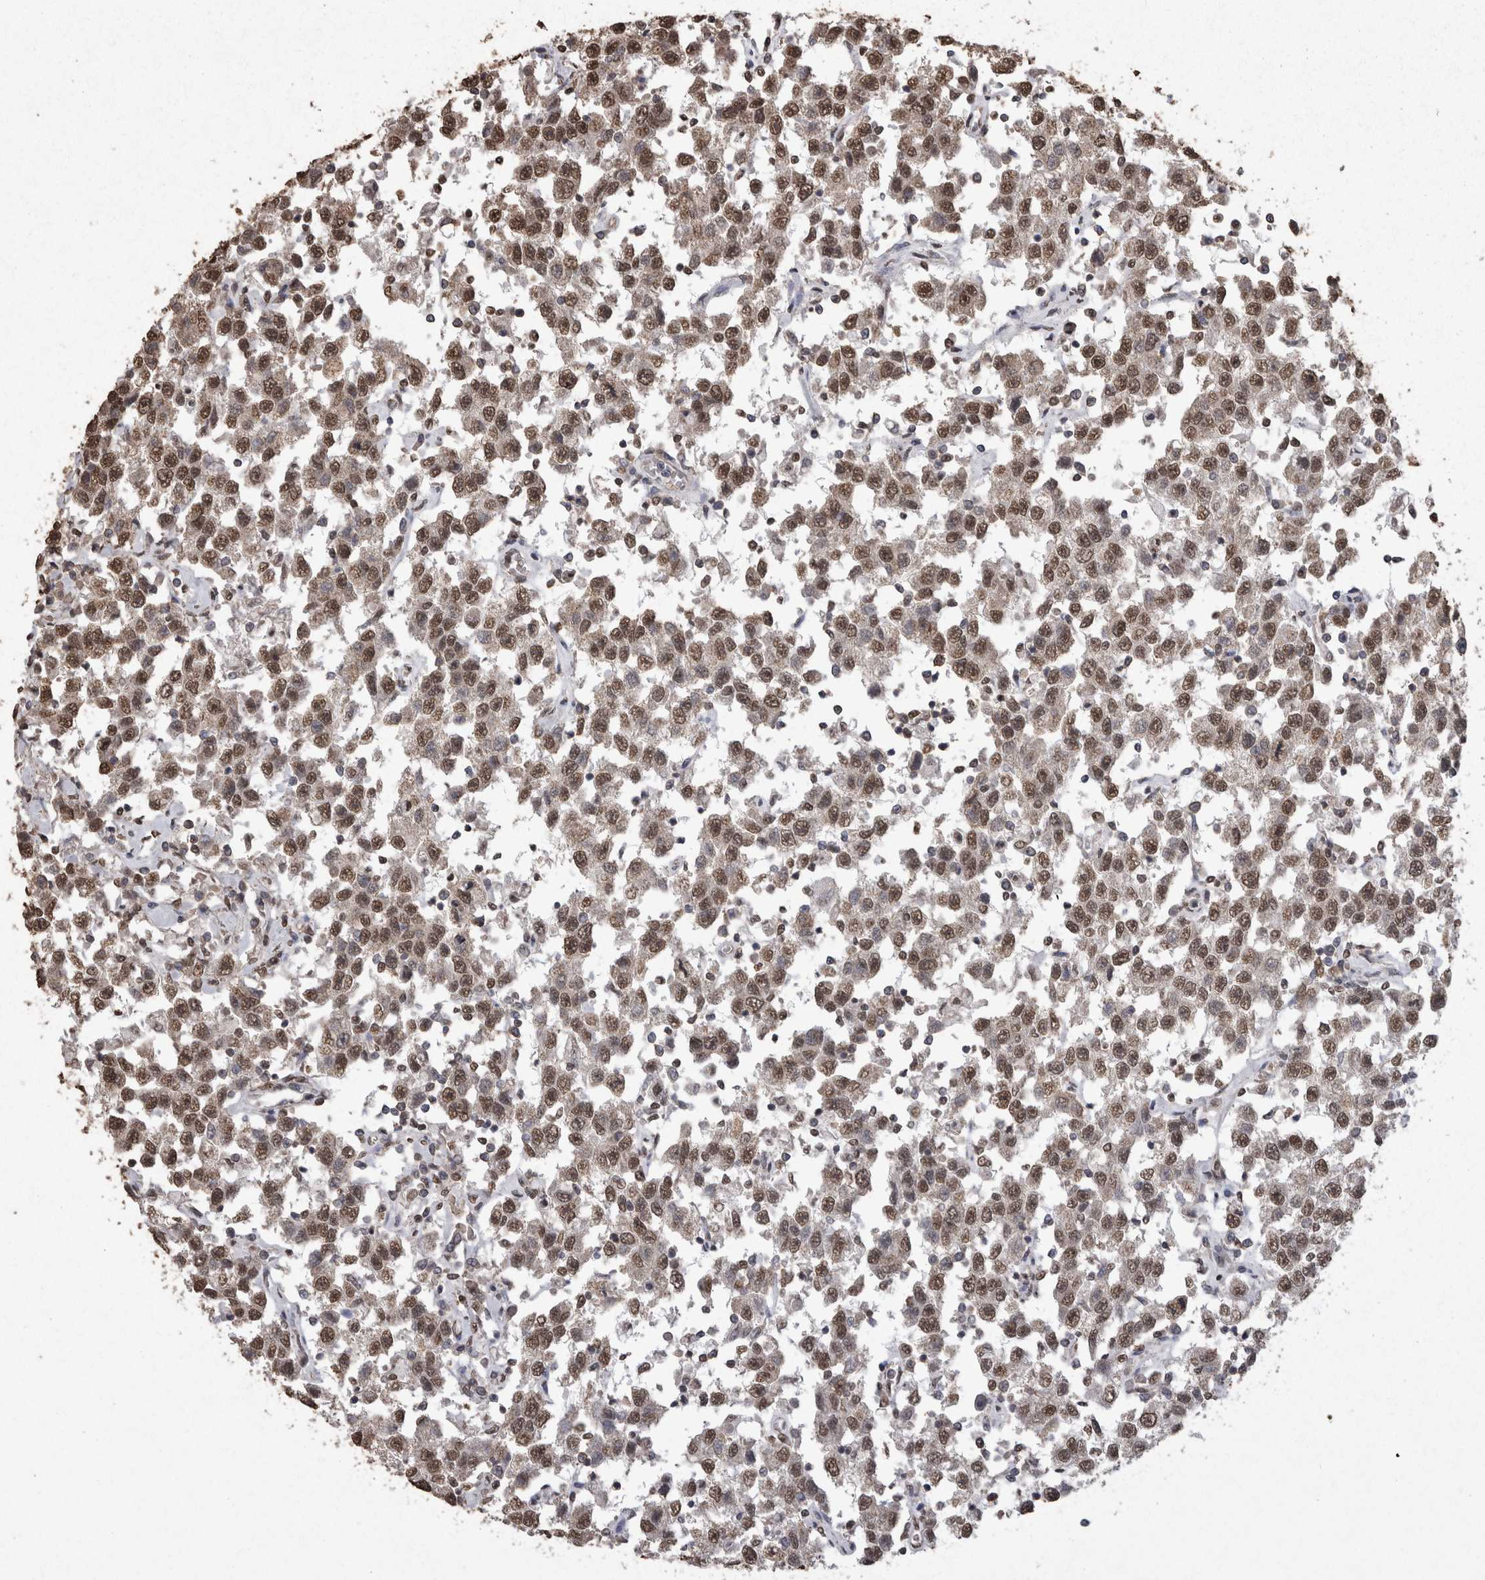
{"staining": {"intensity": "moderate", "quantity": ">75%", "location": "nuclear"}, "tissue": "testis cancer", "cell_type": "Tumor cells", "image_type": "cancer", "snomed": [{"axis": "morphology", "description": "Seminoma, NOS"}, {"axis": "topography", "description": "Testis"}], "caption": "Testis seminoma stained with a brown dye displays moderate nuclear positive staining in about >75% of tumor cells.", "gene": "SMAD7", "patient": {"sex": "male", "age": 41}}